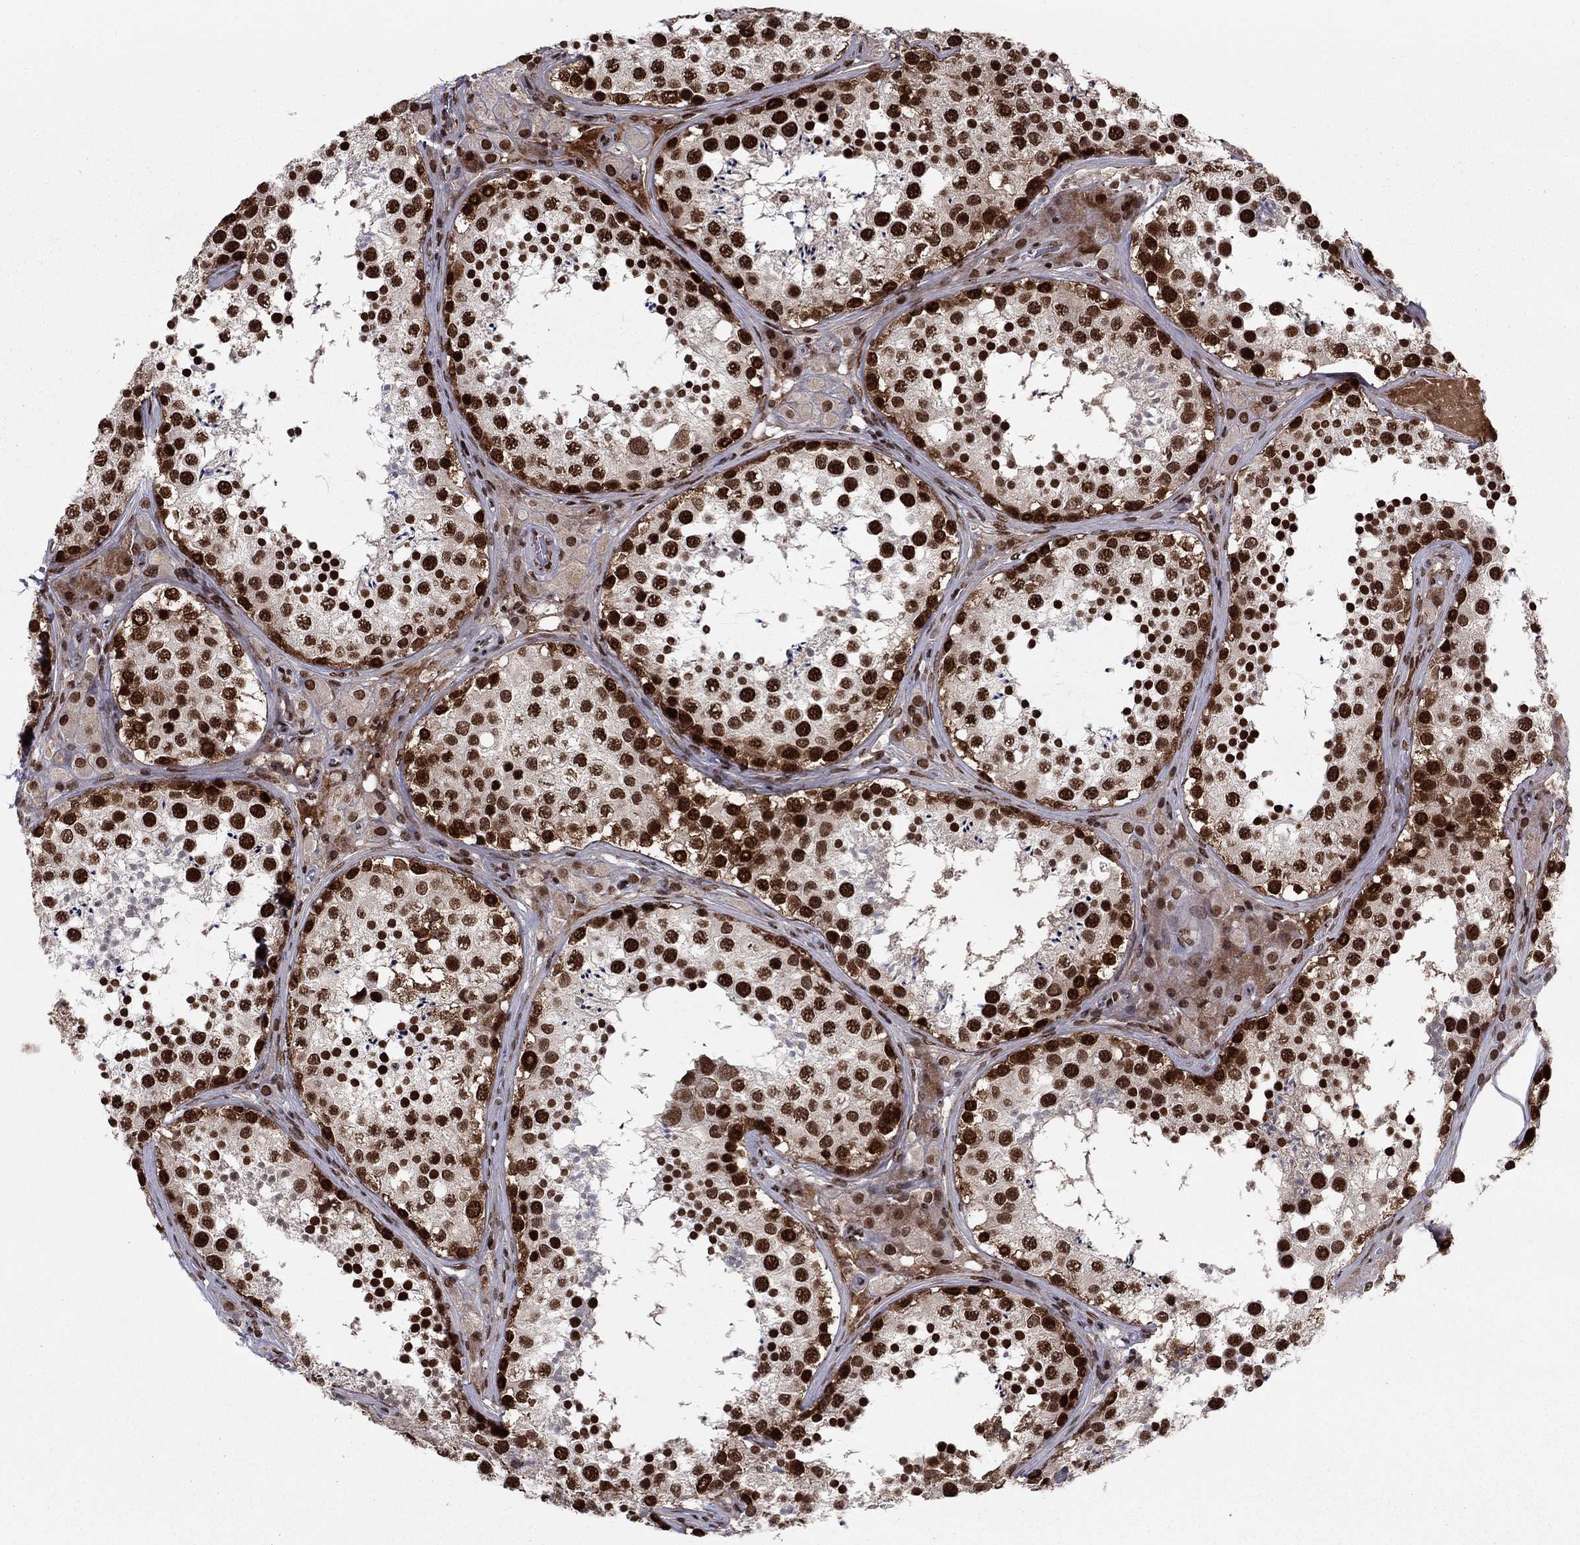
{"staining": {"intensity": "strong", "quantity": ">75%", "location": "nuclear"}, "tissue": "testis", "cell_type": "Cells in seminiferous ducts", "image_type": "normal", "snomed": [{"axis": "morphology", "description": "Normal tissue, NOS"}, {"axis": "topography", "description": "Testis"}], "caption": "This is a micrograph of IHC staining of normal testis, which shows strong staining in the nuclear of cells in seminiferous ducts.", "gene": "USP54", "patient": {"sex": "male", "age": 34}}